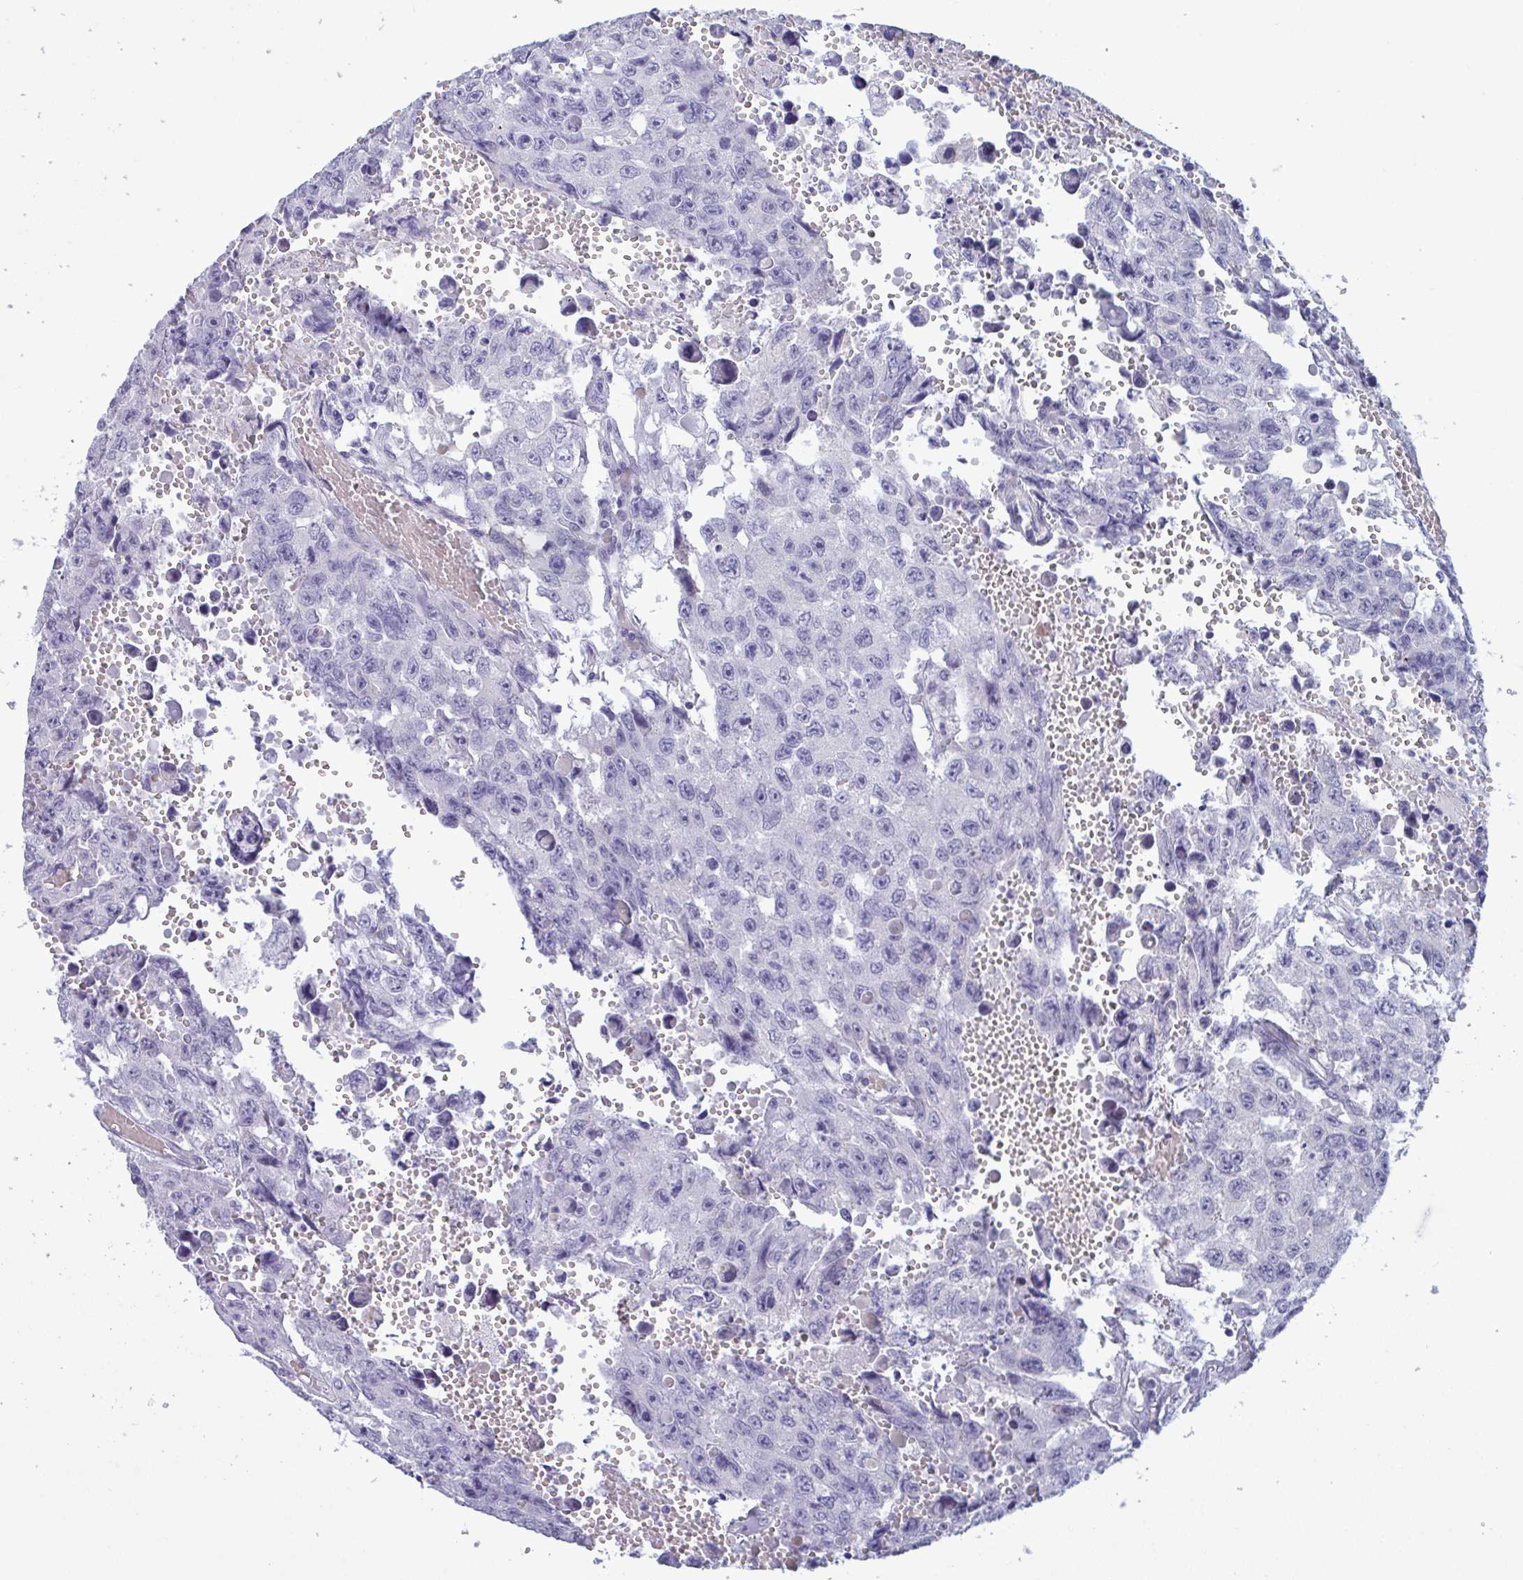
{"staining": {"intensity": "negative", "quantity": "none", "location": "none"}, "tissue": "testis cancer", "cell_type": "Tumor cells", "image_type": "cancer", "snomed": [{"axis": "morphology", "description": "Seminoma, NOS"}, {"axis": "topography", "description": "Testis"}], "caption": "There is no significant expression in tumor cells of seminoma (testis).", "gene": "ZNF684", "patient": {"sex": "male", "age": 26}}